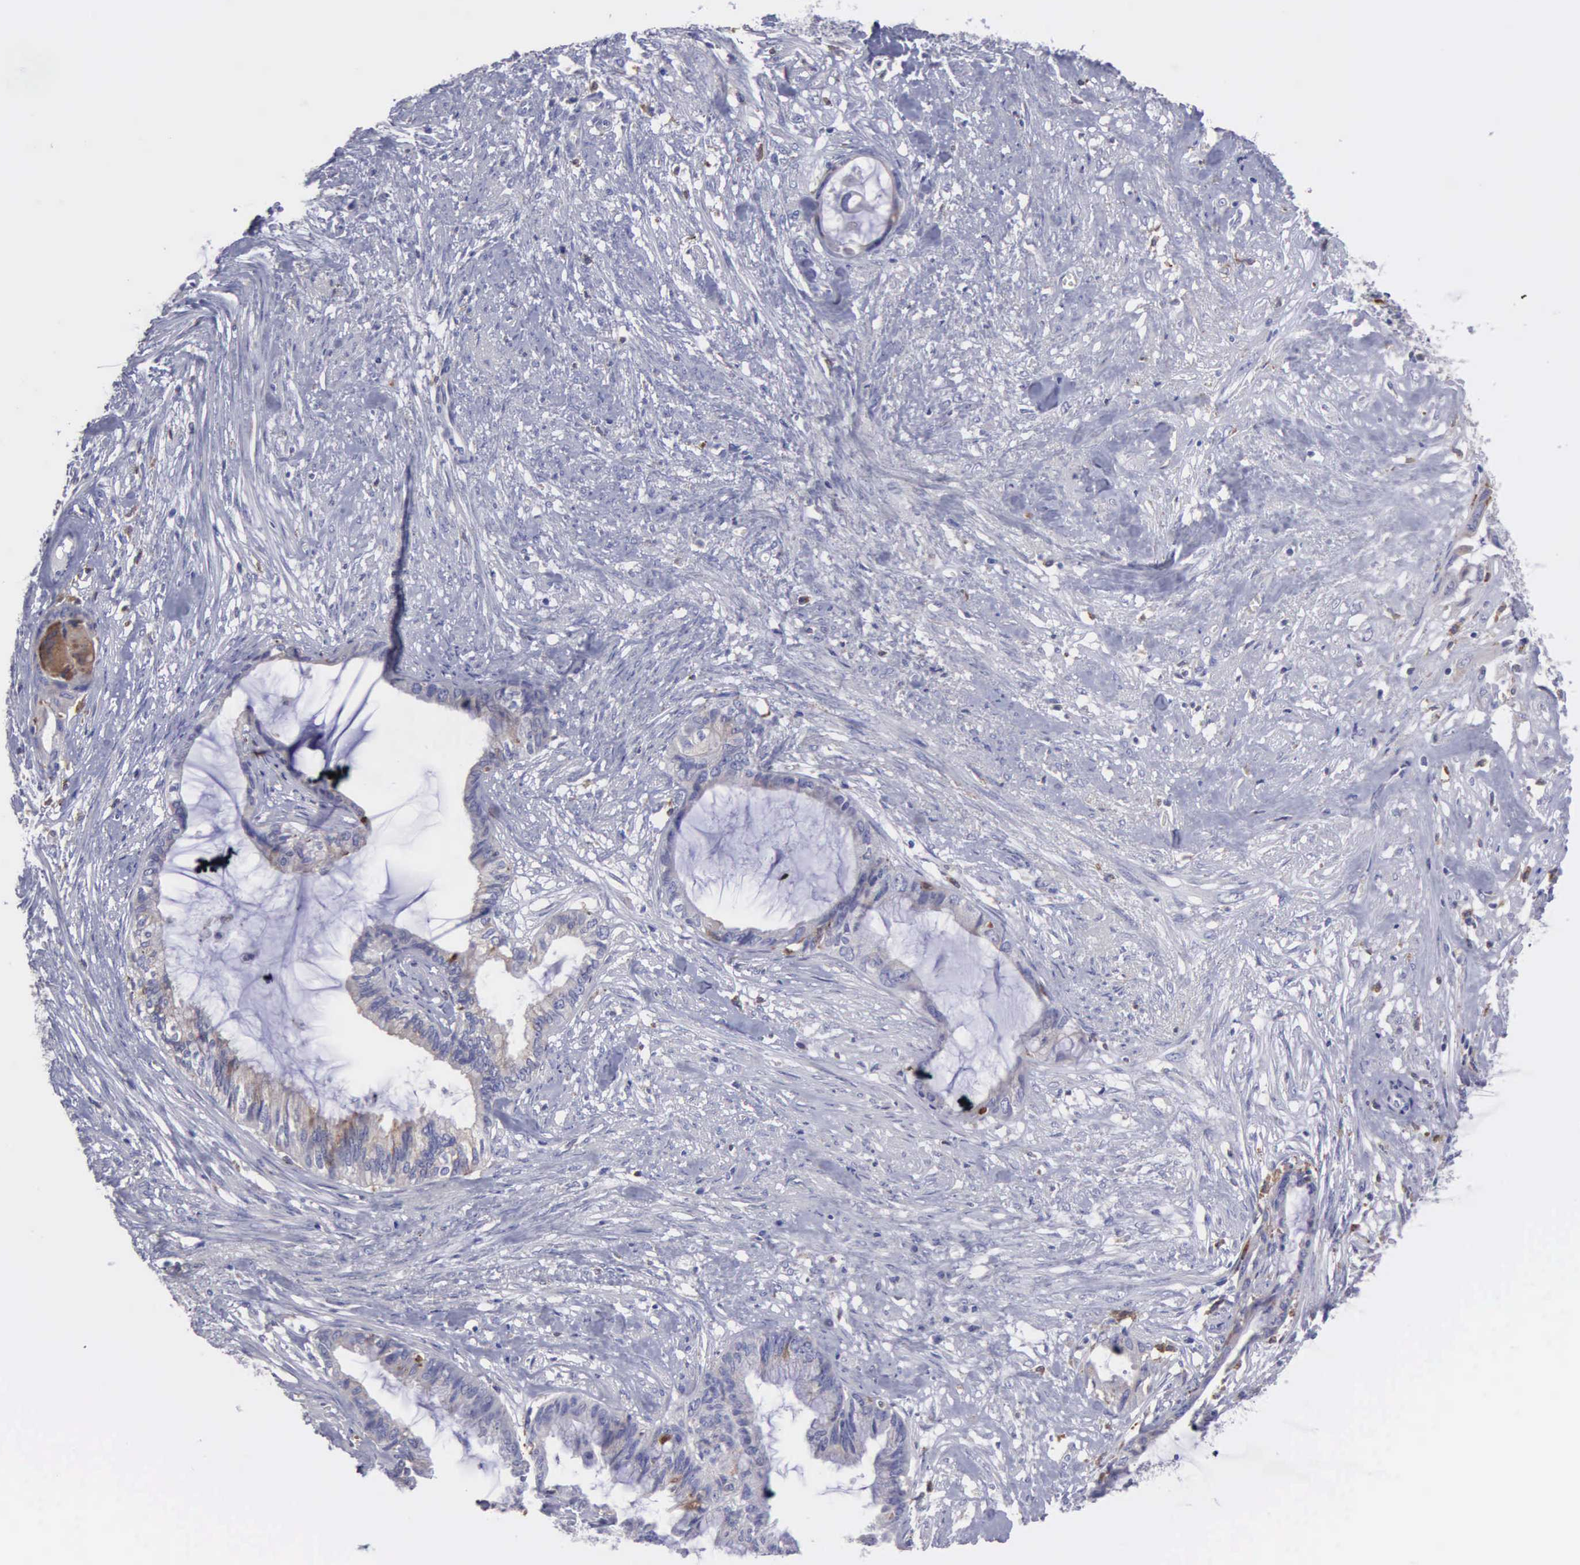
{"staining": {"intensity": "weak", "quantity": "<25%", "location": "cytoplasmic/membranous"}, "tissue": "endometrial cancer", "cell_type": "Tumor cells", "image_type": "cancer", "snomed": [{"axis": "morphology", "description": "Adenocarcinoma, NOS"}, {"axis": "topography", "description": "Endometrium"}], "caption": "Immunohistochemistry (IHC) of human adenocarcinoma (endometrial) shows no expression in tumor cells. (DAB (3,3'-diaminobenzidine) immunohistochemistry (IHC), high magnification).", "gene": "TYRP1", "patient": {"sex": "female", "age": 86}}